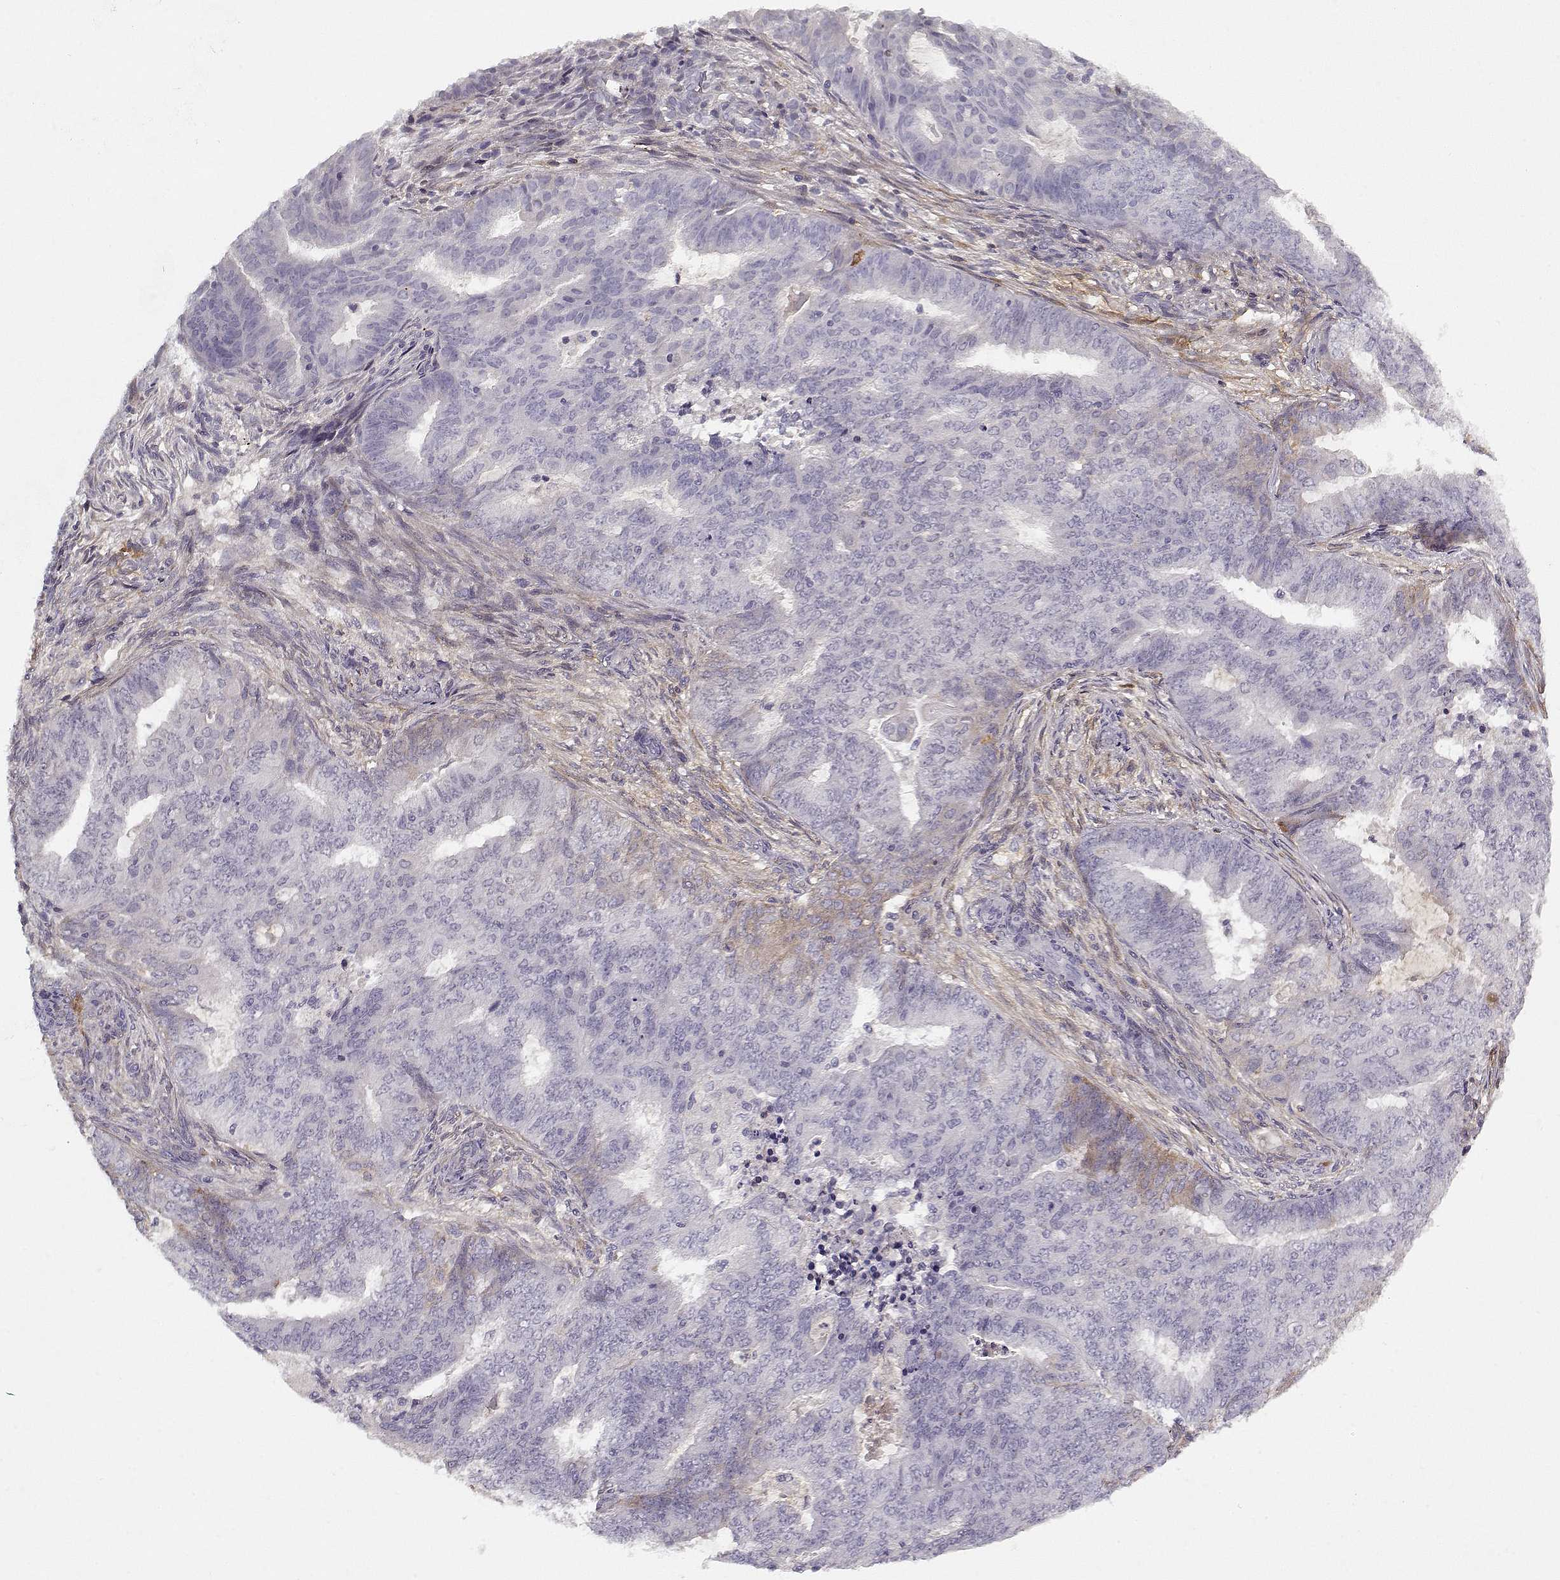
{"staining": {"intensity": "negative", "quantity": "none", "location": "none"}, "tissue": "endometrial cancer", "cell_type": "Tumor cells", "image_type": "cancer", "snomed": [{"axis": "morphology", "description": "Adenocarcinoma, NOS"}, {"axis": "topography", "description": "Endometrium"}], "caption": "This is a photomicrograph of immunohistochemistry (IHC) staining of endometrial cancer, which shows no expression in tumor cells.", "gene": "LUM", "patient": {"sex": "female", "age": 62}}